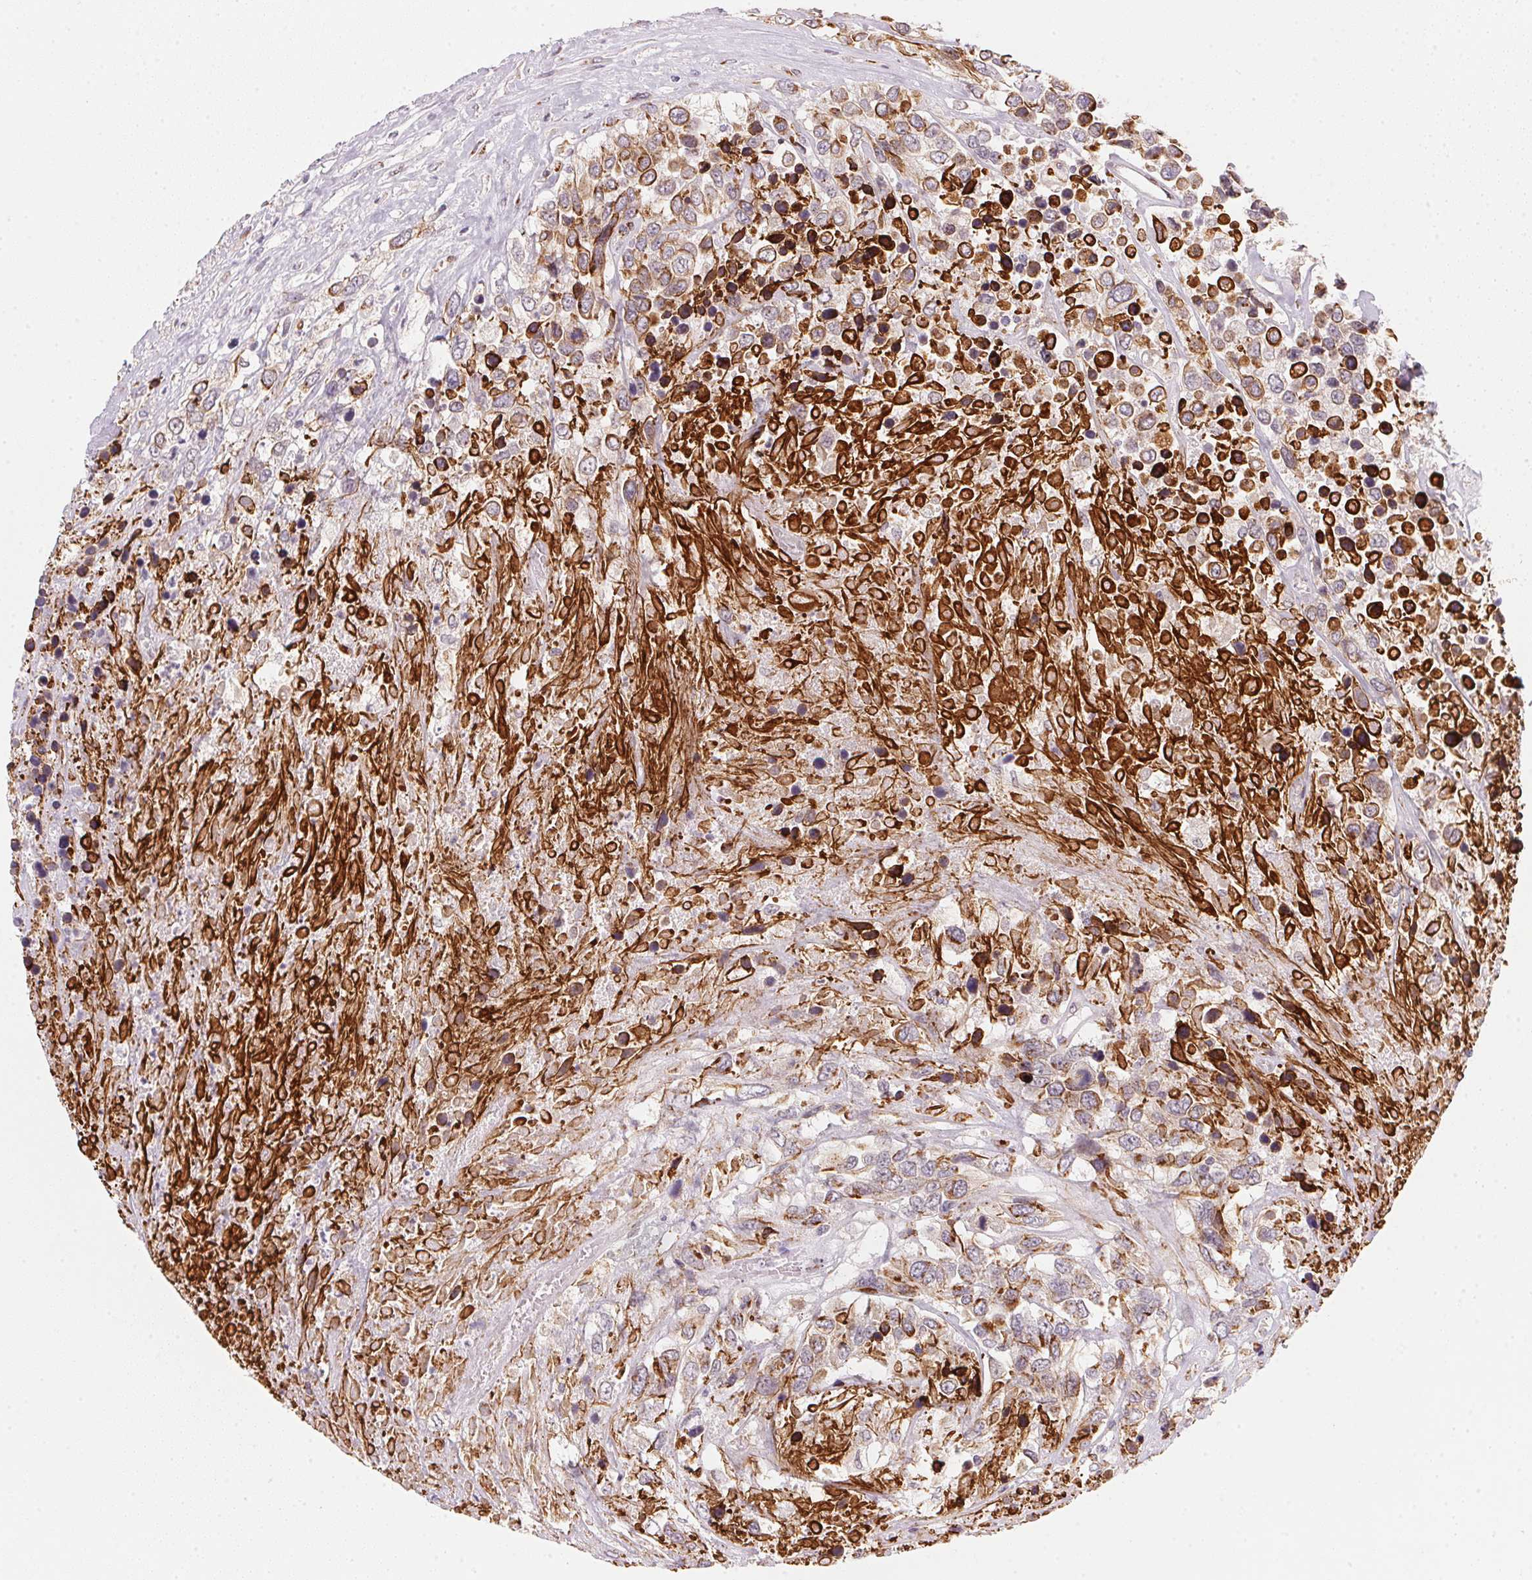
{"staining": {"intensity": "strong", "quantity": ">75%", "location": "cytoplasmic/membranous"}, "tissue": "urothelial cancer", "cell_type": "Tumor cells", "image_type": "cancer", "snomed": [{"axis": "morphology", "description": "Urothelial carcinoma, High grade"}, {"axis": "topography", "description": "Urinary bladder"}], "caption": "Strong cytoplasmic/membranous expression is seen in approximately >75% of tumor cells in high-grade urothelial carcinoma. Immunohistochemistry stains the protein in brown and the nuclei are stained blue.", "gene": "RAB22A", "patient": {"sex": "female", "age": 70}}